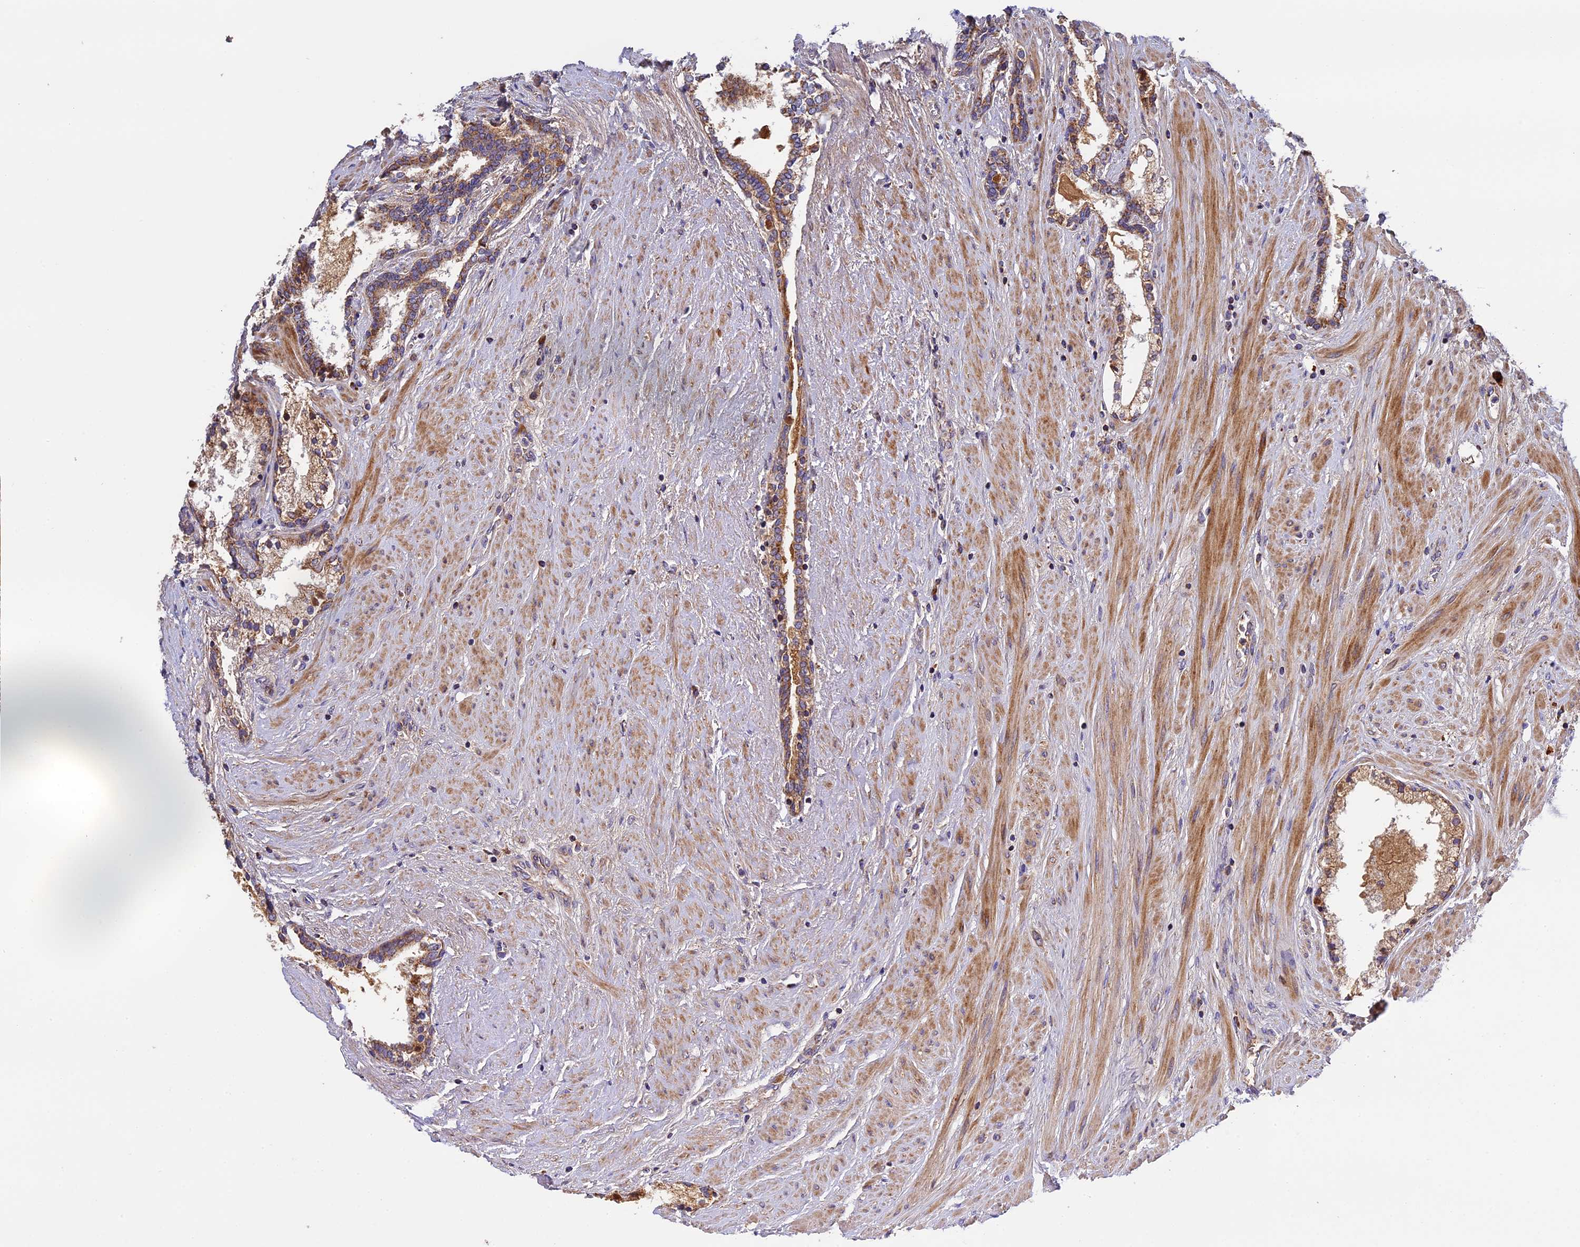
{"staining": {"intensity": "moderate", "quantity": ">75%", "location": "cytoplasmic/membranous"}, "tissue": "prostate cancer", "cell_type": "Tumor cells", "image_type": "cancer", "snomed": [{"axis": "morphology", "description": "Adenocarcinoma, High grade"}, {"axis": "topography", "description": "Prostate"}], "caption": "A medium amount of moderate cytoplasmic/membranous expression is present in approximately >75% of tumor cells in prostate adenocarcinoma (high-grade) tissue. Nuclei are stained in blue.", "gene": "OCEL1", "patient": {"sex": "male", "age": 58}}